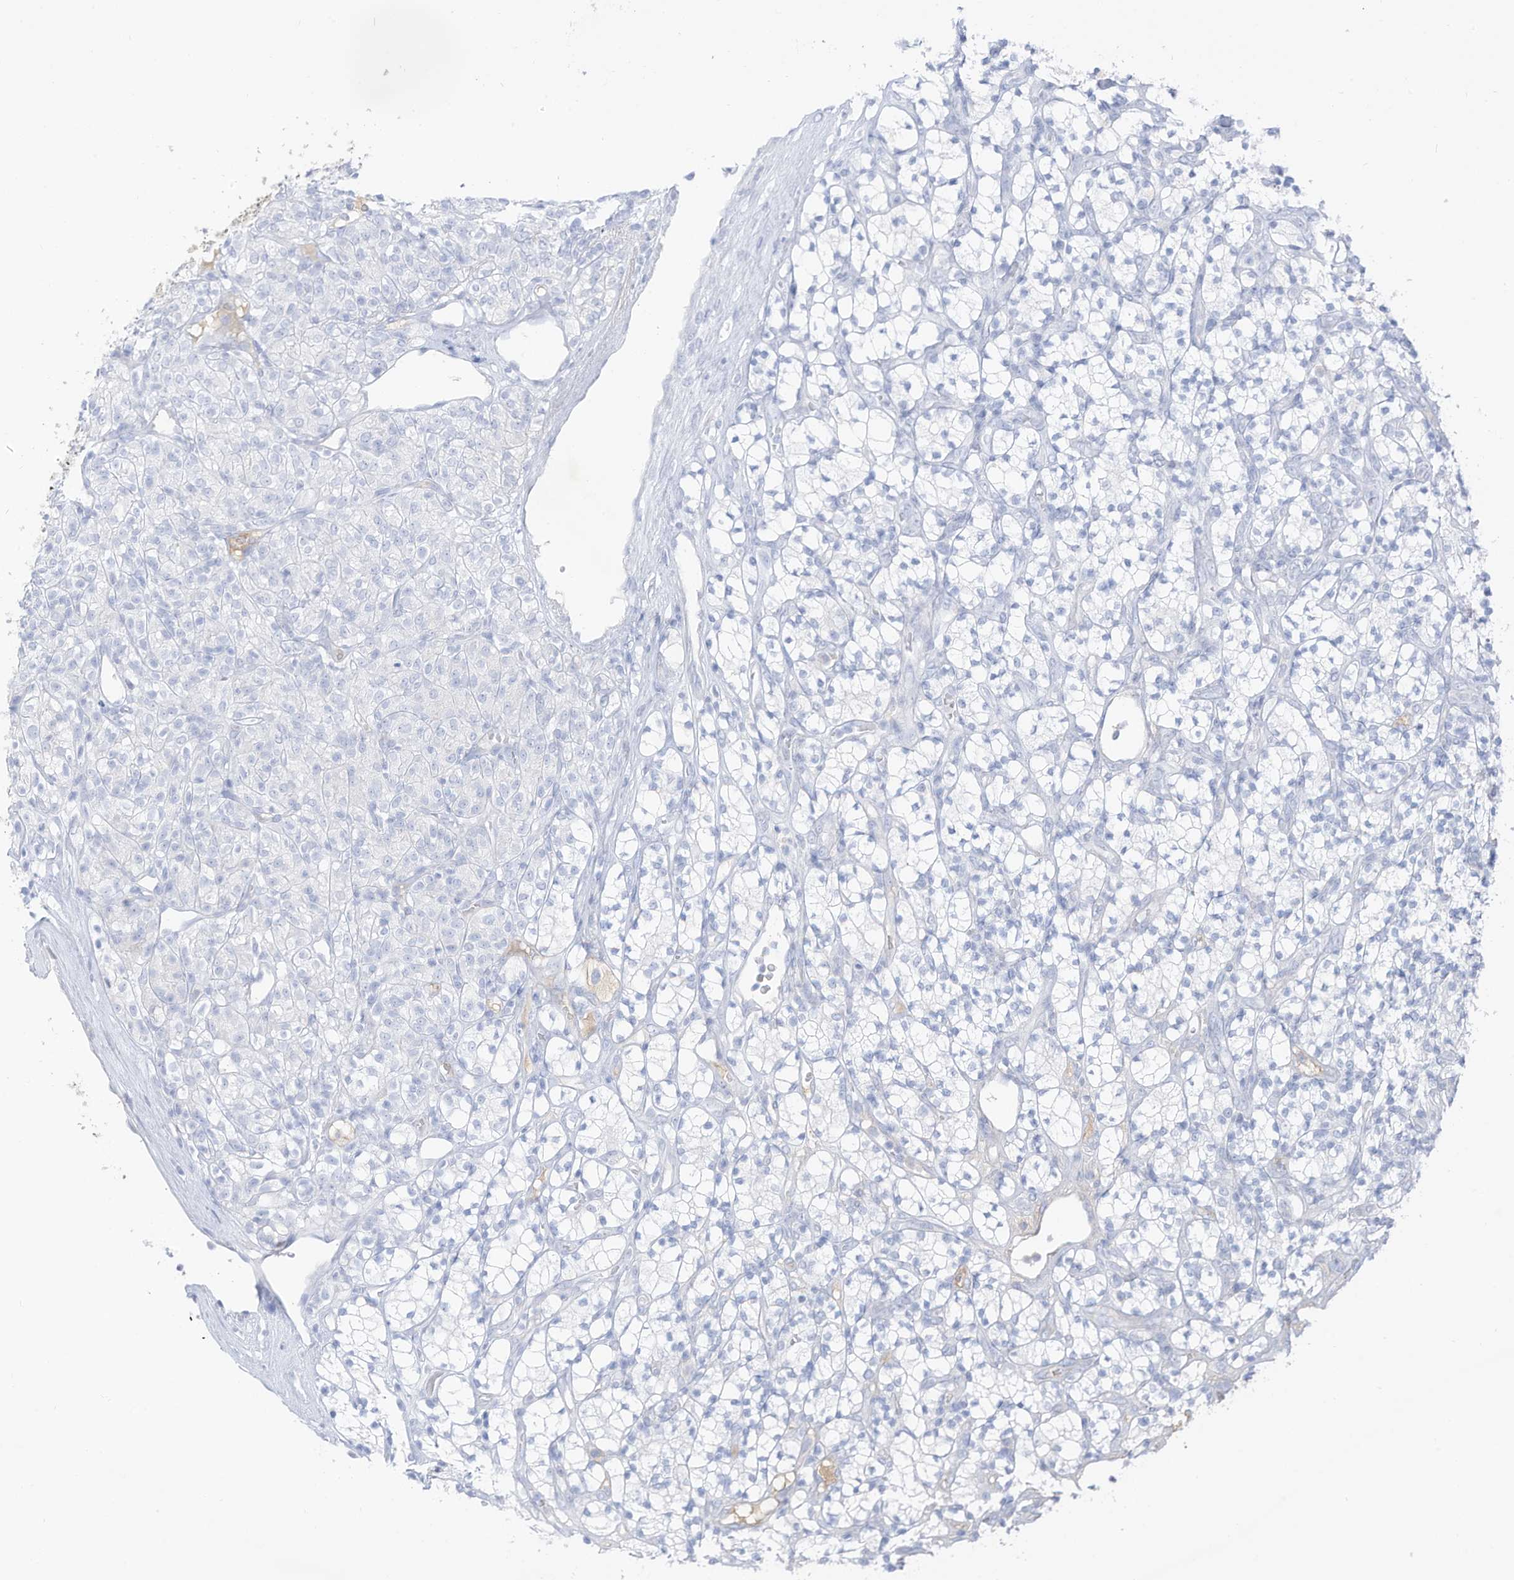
{"staining": {"intensity": "negative", "quantity": "none", "location": "none"}, "tissue": "renal cancer", "cell_type": "Tumor cells", "image_type": "cancer", "snomed": [{"axis": "morphology", "description": "Adenocarcinoma, NOS"}, {"axis": "topography", "description": "Kidney"}], "caption": "A histopathology image of human adenocarcinoma (renal) is negative for staining in tumor cells.", "gene": "HSD17B13", "patient": {"sex": "male", "age": 77}}